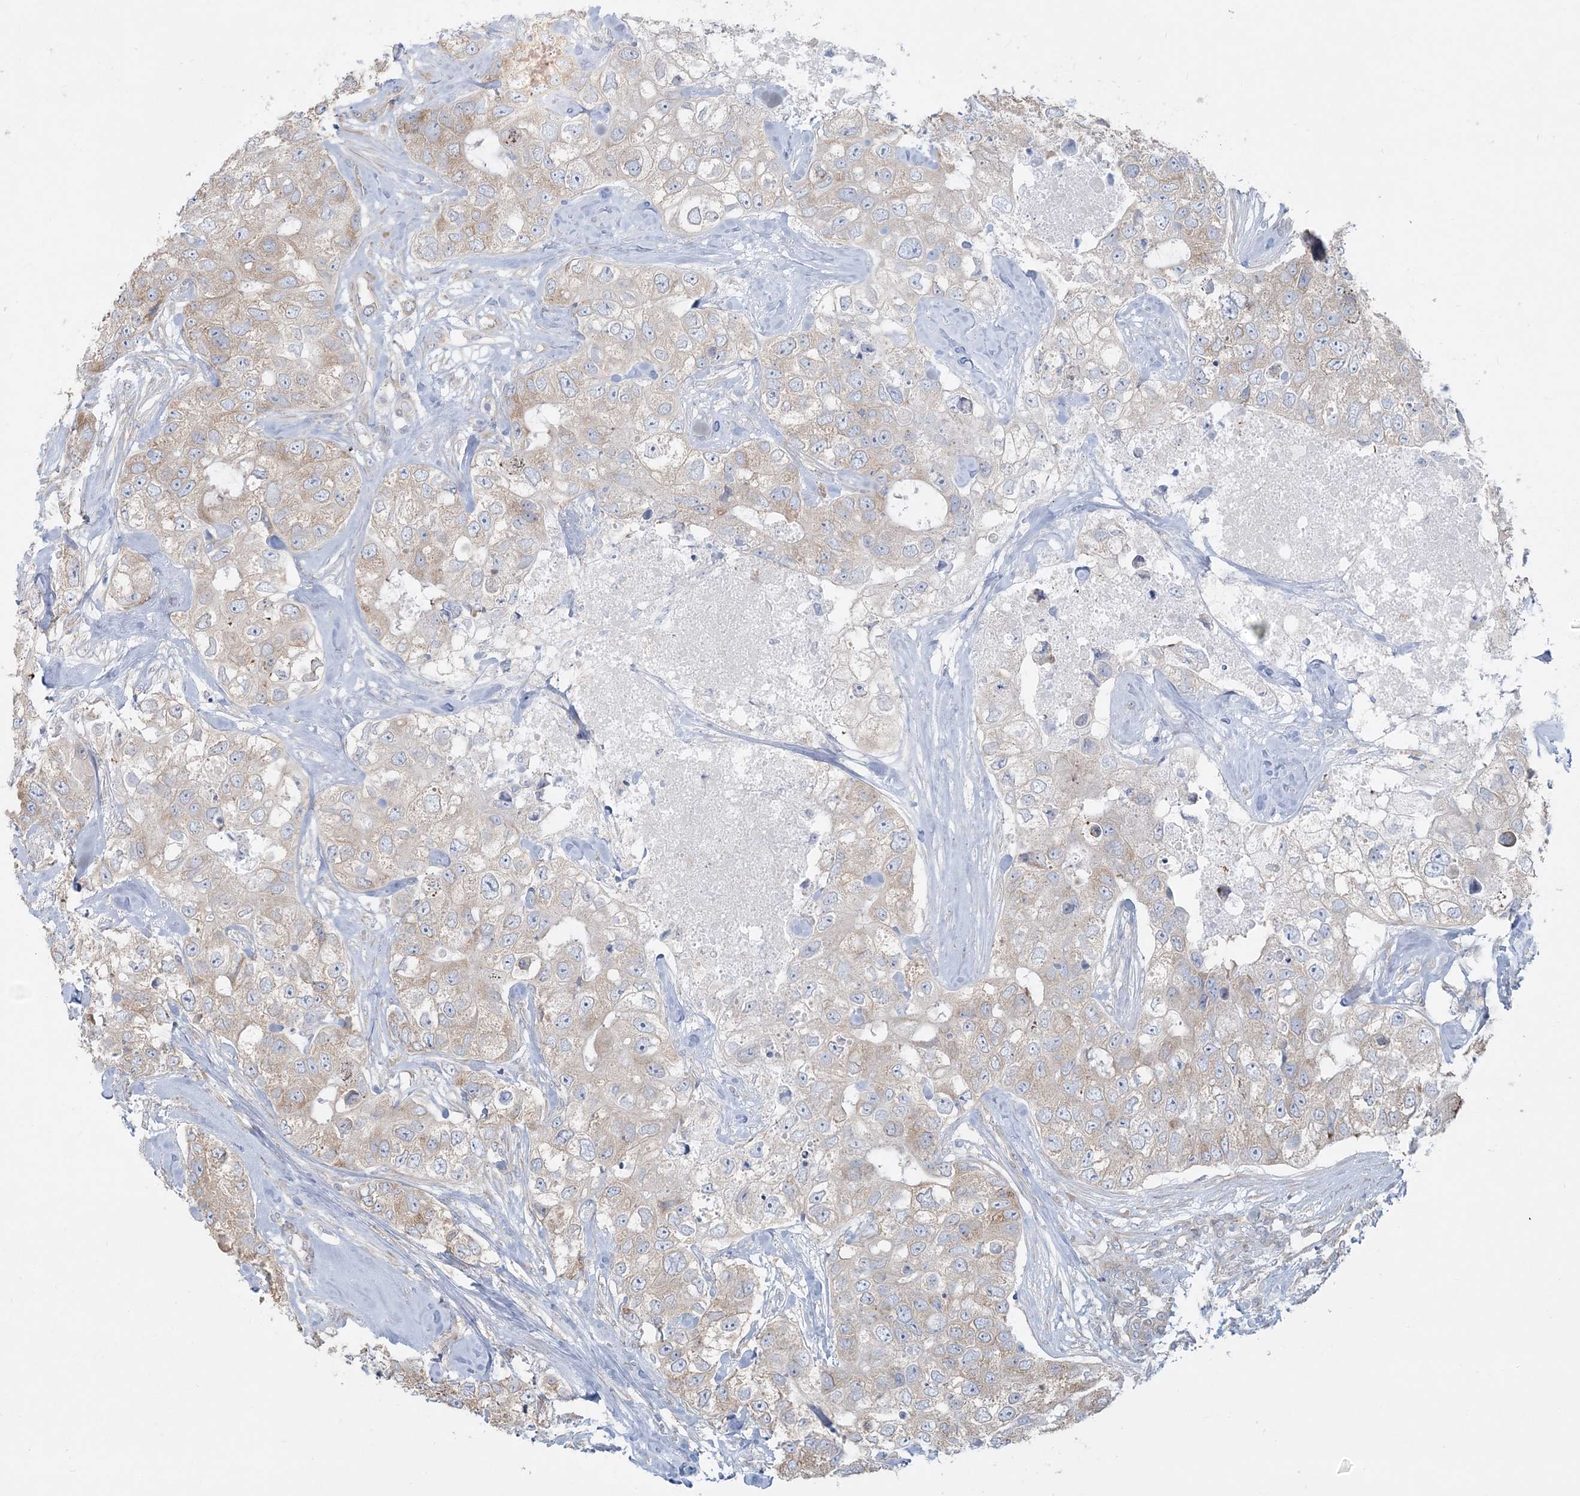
{"staining": {"intensity": "weak", "quantity": "25%-75%", "location": "cytoplasmic/membranous"}, "tissue": "breast cancer", "cell_type": "Tumor cells", "image_type": "cancer", "snomed": [{"axis": "morphology", "description": "Duct carcinoma"}, {"axis": "topography", "description": "Breast"}], "caption": "A photomicrograph of breast intraductal carcinoma stained for a protein exhibits weak cytoplasmic/membranous brown staining in tumor cells. The staining was performed using DAB (3,3'-diaminobenzidine), with brown indicating positive protein expression. Nuclei are stained blue with hematoxylin.", "gene": "CCNJ", "patient": {"sex": "female", "age": 62}}